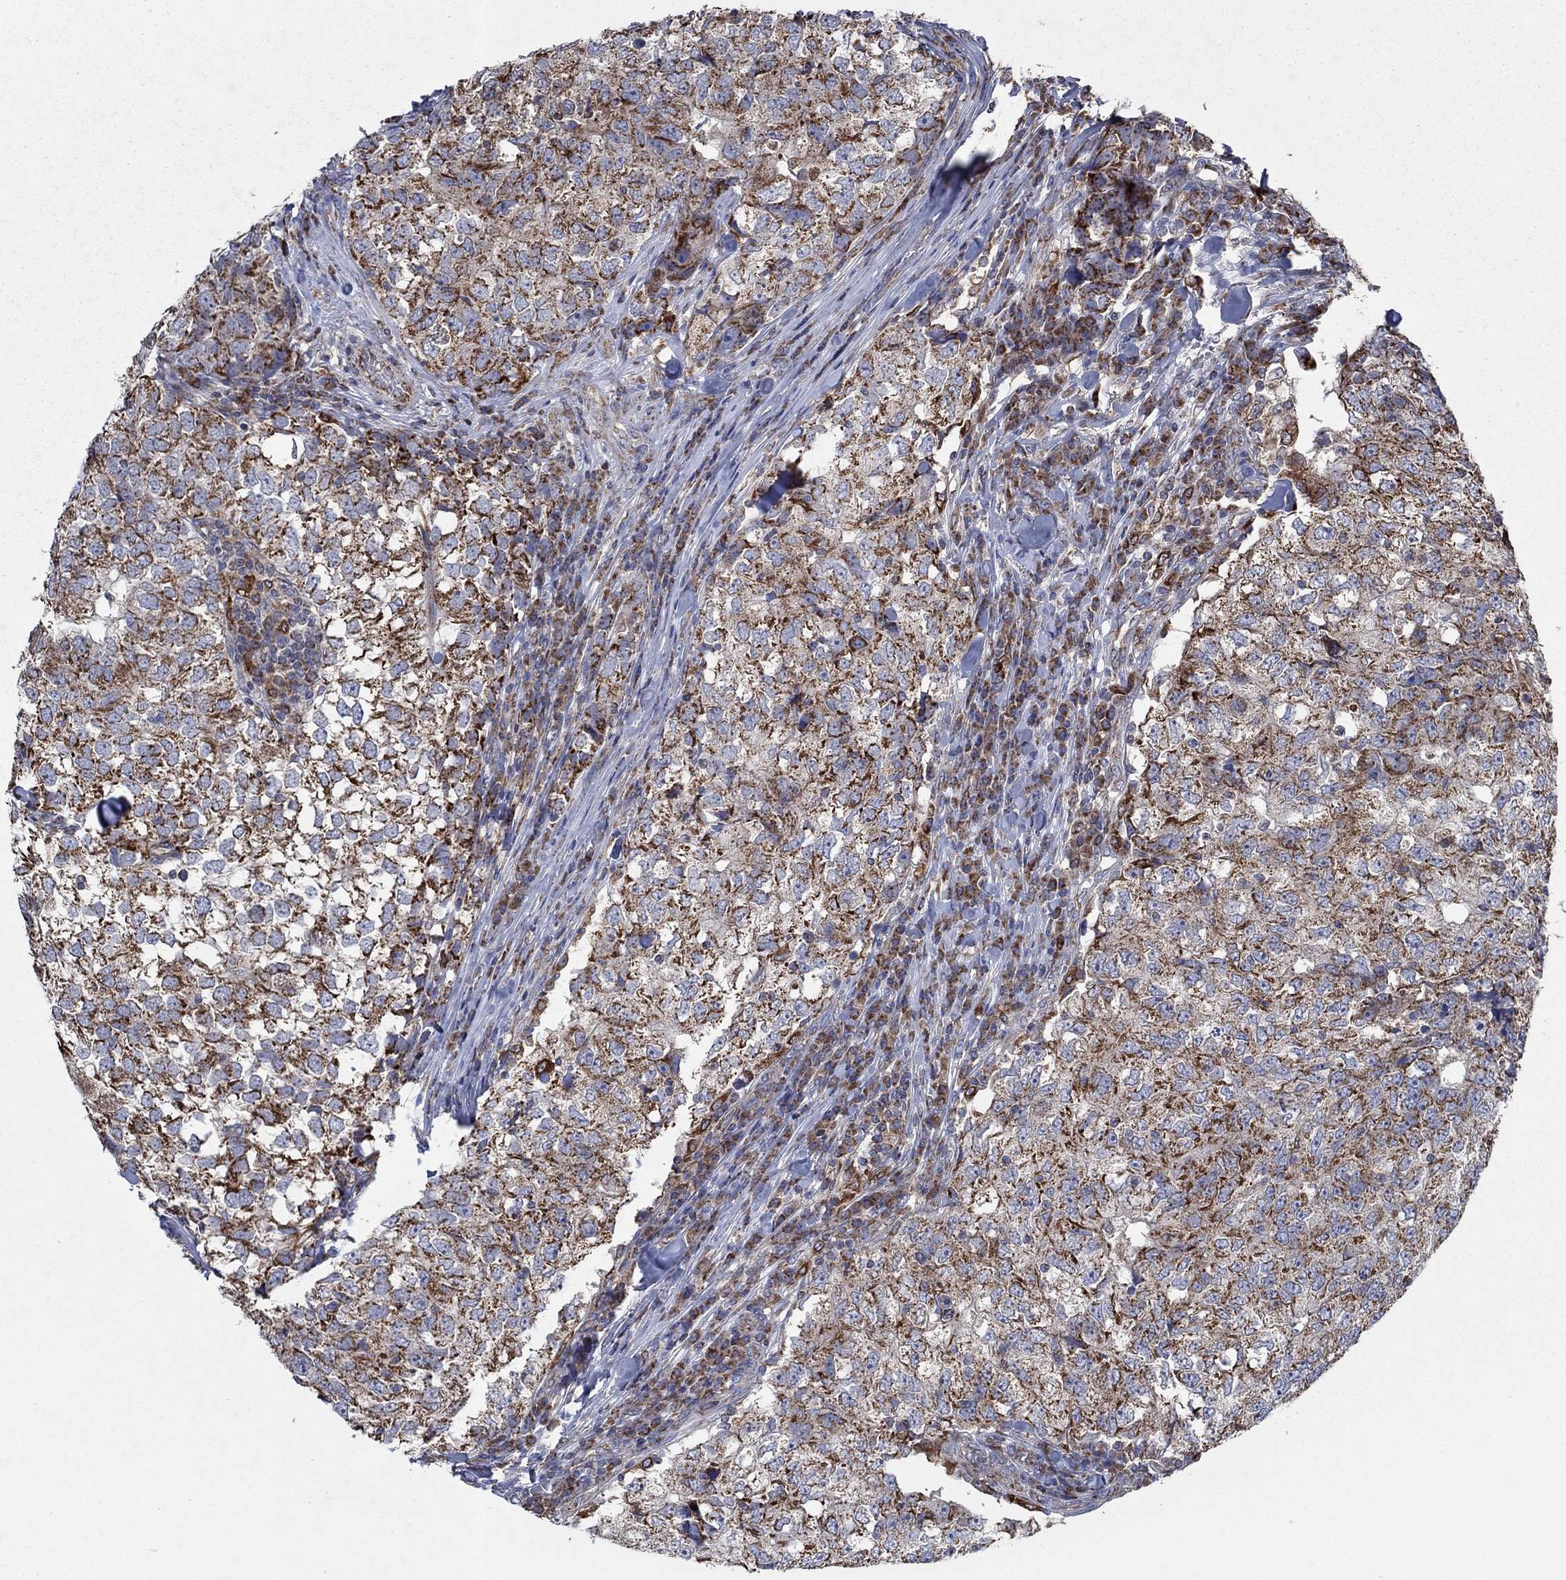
{"staining": {"intensity": "strong", "quantity": "25%-75%", "location": "cytoplasmic/membranous"}, "tissue": "breast cancer", "cell_type": "Tumor cells", "image_type": "cancer", "snomed": [{"axis": "morphology", "description": "Duct carcinoma"}, {"axis": "topography", "description": "Breast"}], "caption": "A micrograph of breast cancer (invasive ductal carcinoma) stained for a protein shows strong cytoplasmic/membranous brown staining in tumor cells. The staining was performed using DAB, with brown indicating positive protein expression. Nuclei are stained blue with hematoxylin.", "gene": "NCEH1", "patient": {"sex": "female", "age": 30}}